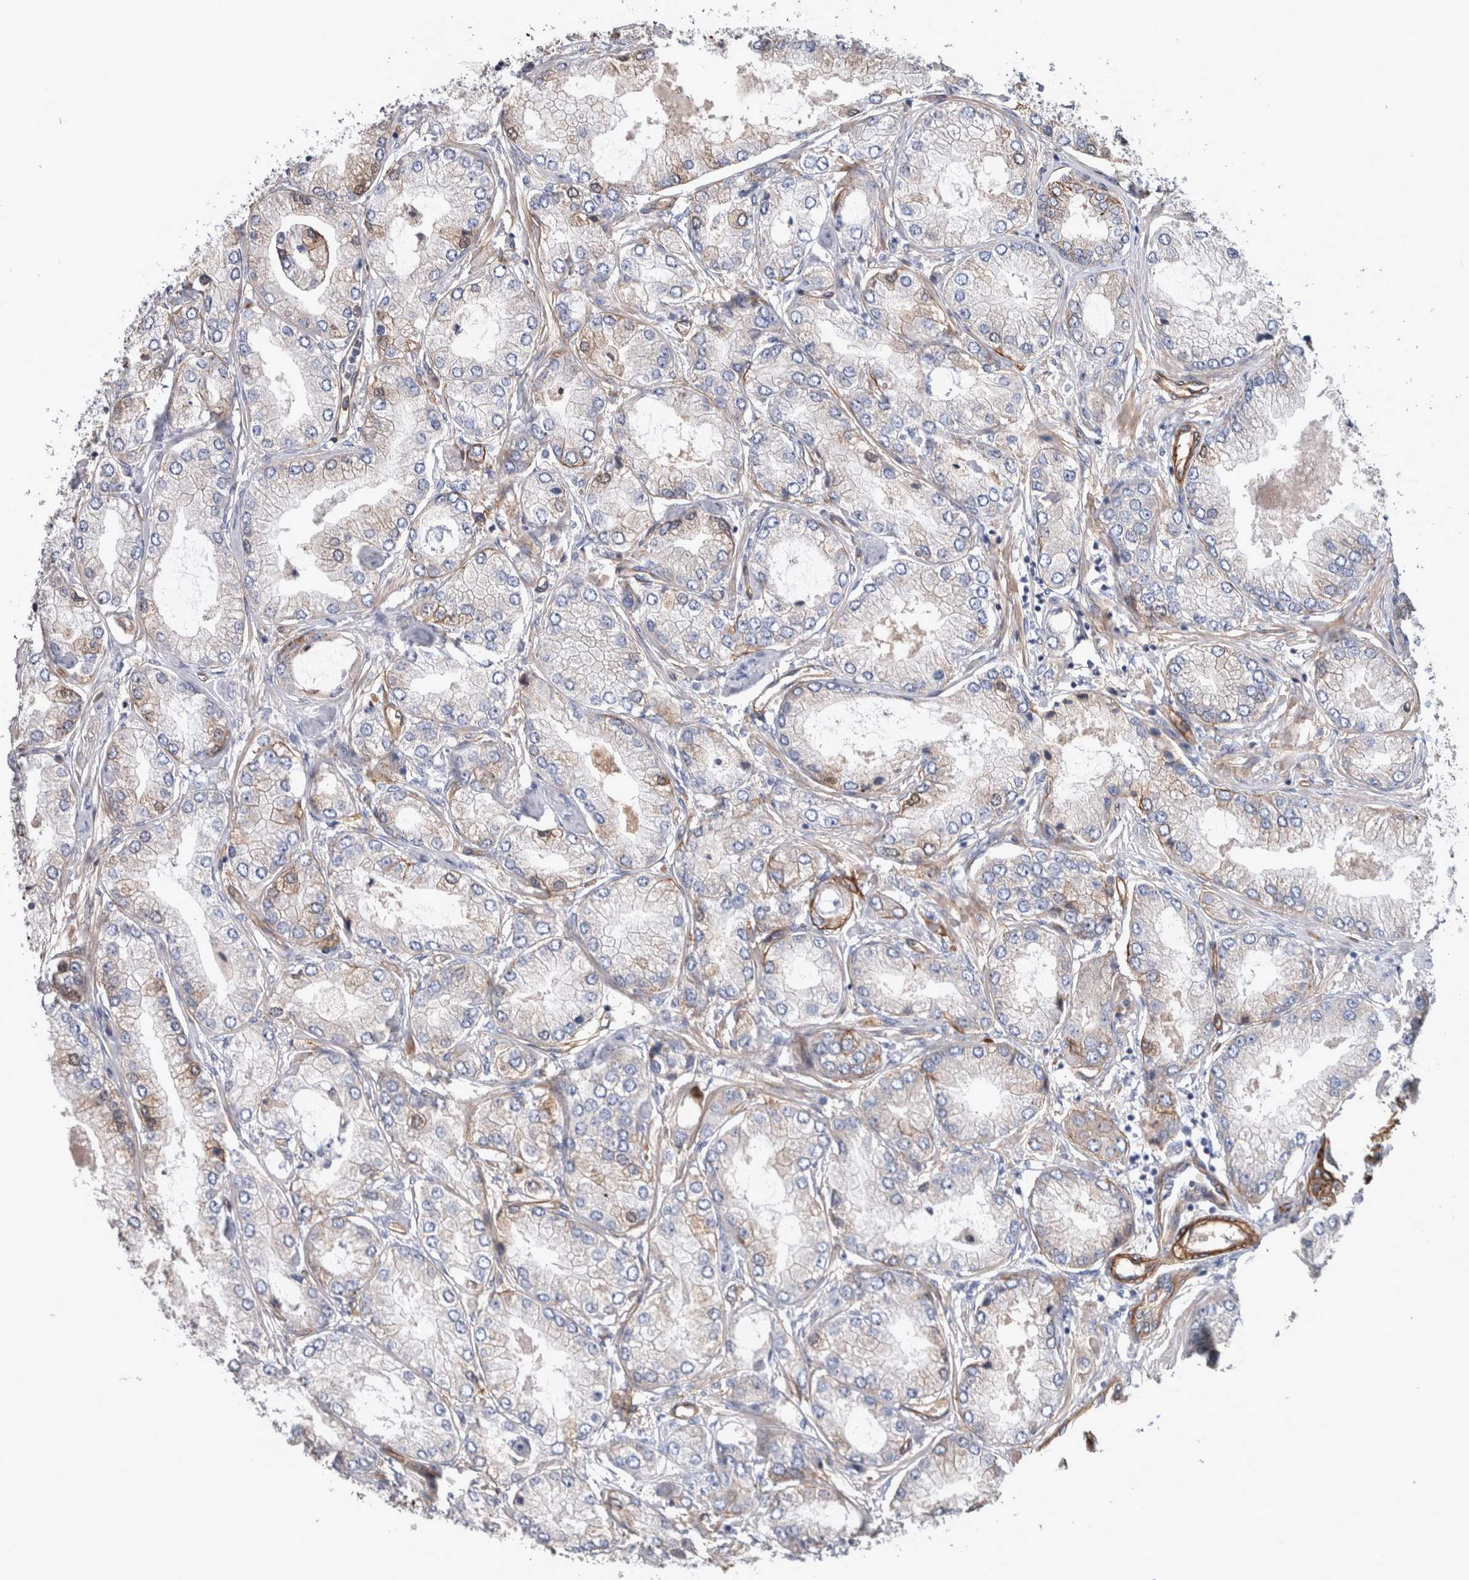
{"staining": {"intensity": "weak", "quantity": "<25%", "location": "cytoplasmic/membranous"}, "tissue": "prostate cancer", "cell_type": "Tumor cells", "image_type": "cancer", "snomed": [{"axis": "morphology", "description": "Adenocarcinoma, Low grade"}, {"axis": "topography", "description": "Prostate"}], "caption": "Prostate adenocarcinoma (low-grade) was stained to show a protein in brown. There is no significant staining in tumor cells.", "gene": "BCAM", "patient": {"sex": "male", "age": 62}}